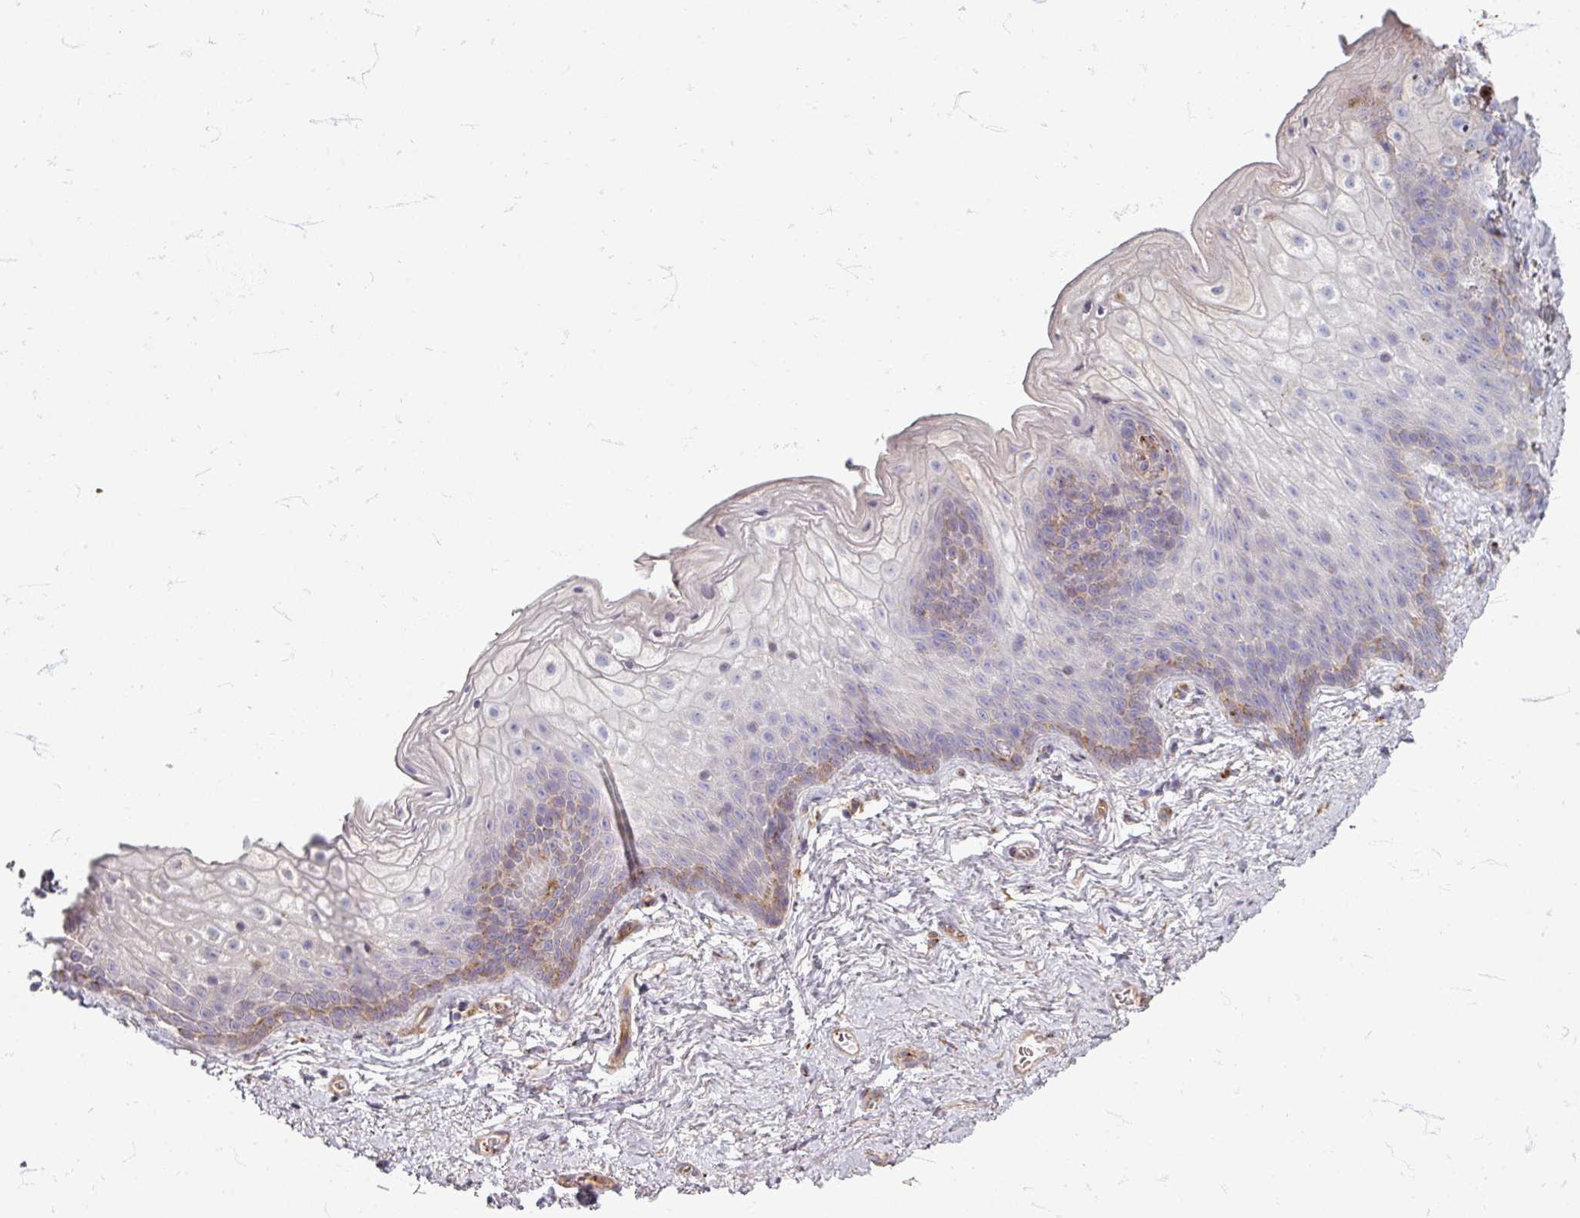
{"staining": {"intensity": "weak", "quantity": "<25%", "location": "cytoplasmic/membranous"}, "tissue": "vagina", "cell_type": "Squamous epithelial cells", "image_type": "normal", "snomed": [{"axis": "morphology", "description": "Normal tissue, NOS"}, {"axis": "topography", "description": "Vulva"}, {"axis": "topography", "description": "Vagina"}, {"axis": "topography", "description": "Peripheral nerve tissue"}], "caption": "This is an immunohistochemistry (IHC) micrograph of benign human vagina. There is no expression in squamous epithelial cells.", "gene": "GABARAPL1", "patient": {"sex": "female", "age": 66}}